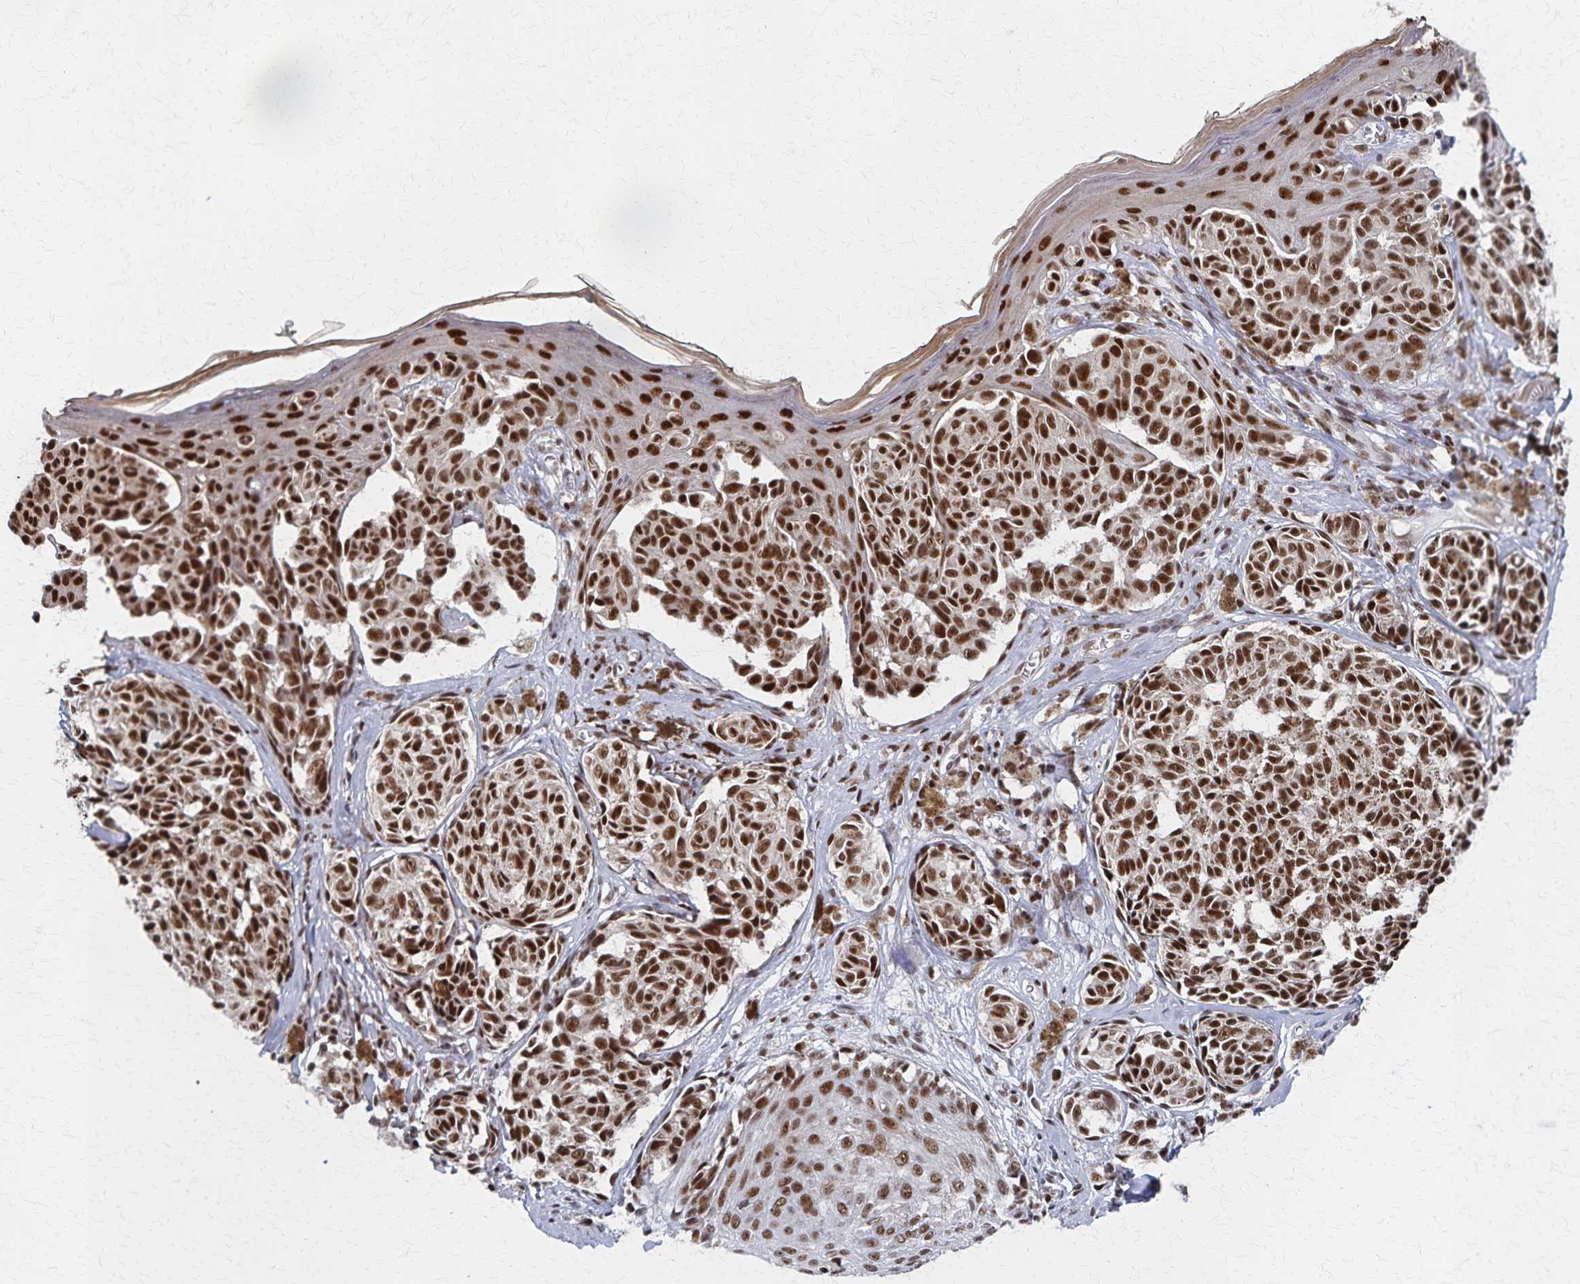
{"staining": {"intensity": "strong", "quantity": ">75%", "location": "nuclear"}, "tissue": "melanoma", "cell_type": "Tumor cells", "image_type": "cancer", "snomed": [{"axis": "morphology", "description": "Malignant melanoma, NOS"}, {"axis": "topography", "description": "Skin"}], "caption": "Immunohistochemical staining of human malignant melanoma exhibits high levels of strong nuclear expression in about >75% of tumor cells. (Brightfield microscopy of DAB IHC at high magnification).", "gene": "GTF2B", "patient": {"sex": "female", "age": 43}}